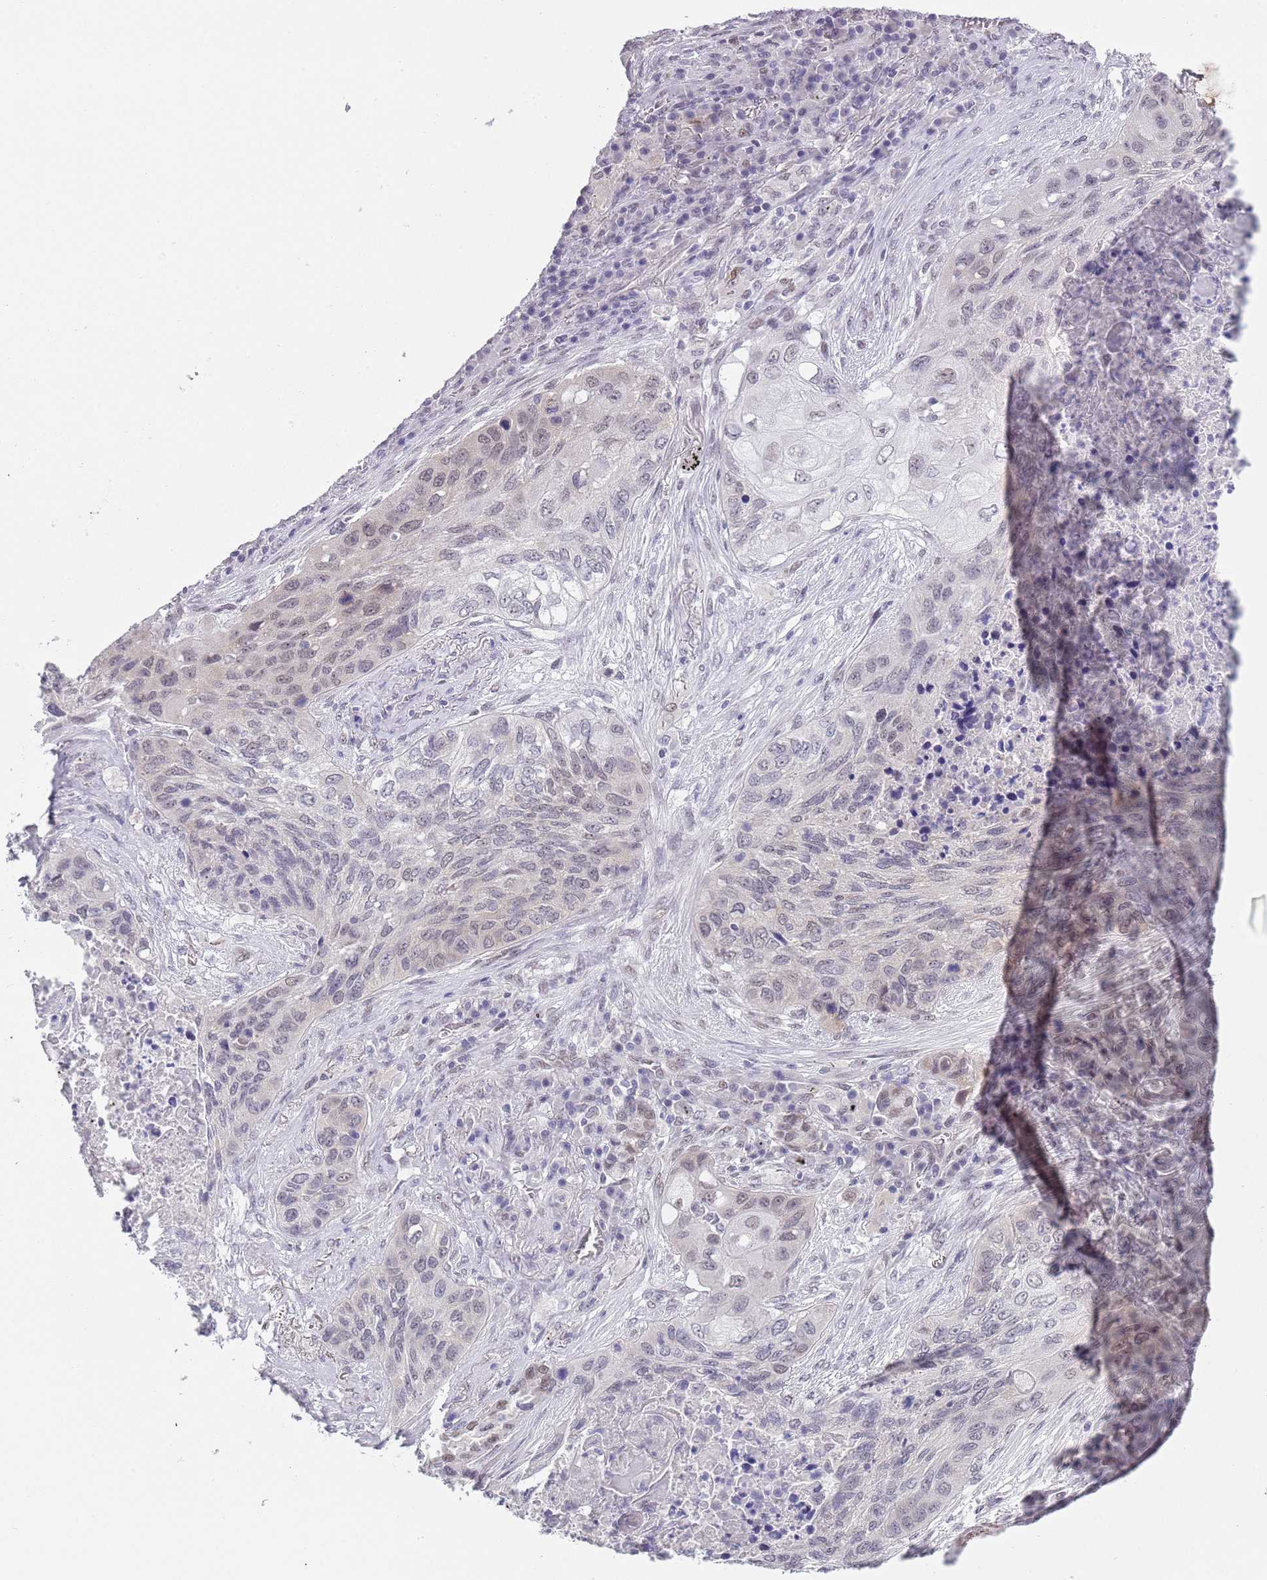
{"staining": {"intensity": "weak", "quantity": "25%-75%", "location": "nuclear"}, "tissue": "lung cancer", "cell_type": "Tumor cells", "image_type": "cancer", "snomed": [{"axis": "morphology", "description": "Squamous cell carcinoma, NOS"}, {"axis": "topography", "description": "Lung"}], "caption": "Immunohistochemistry (IHC) micrograph of neoplastic tissue: human lung cancer stained using immunohistochemistry demonstrates low levels of weak protein expression localized specifically in the nuclear of tumor cells, appearing as a nuclear brown color.", "gene": "SEPHS2", "patient": {"sex": "female", "age": 63}}